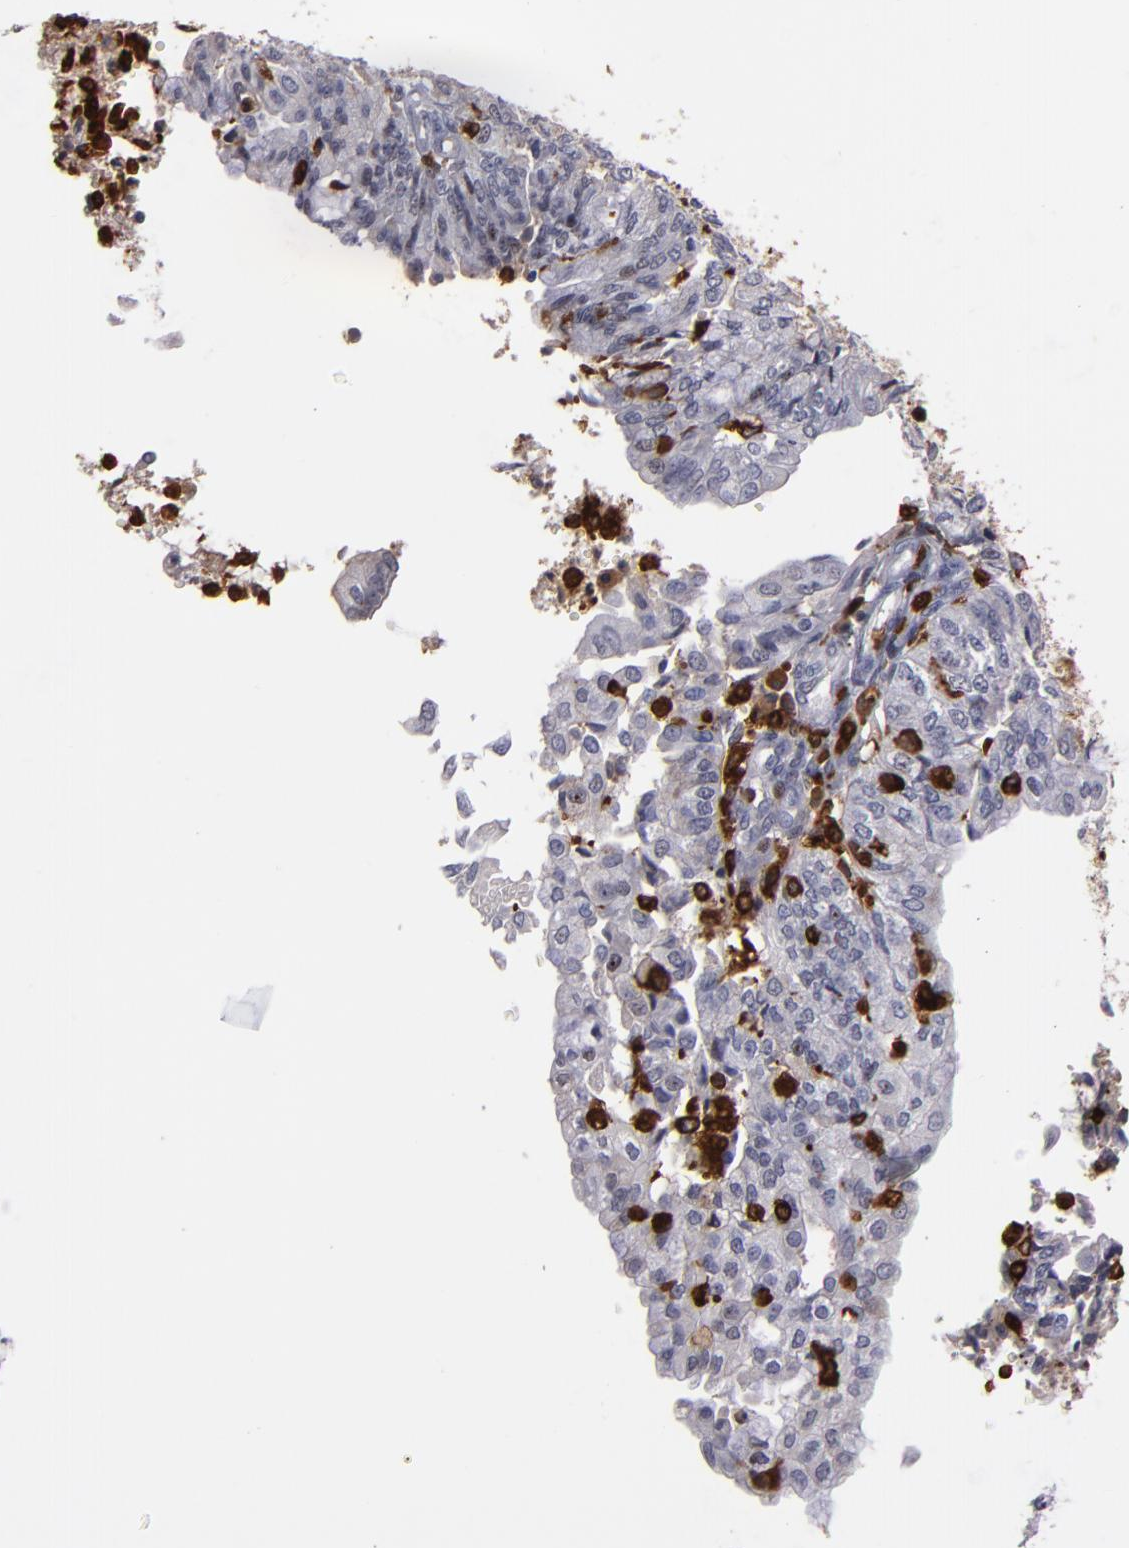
{"staining": {"intensity": "negative", "quantity": "none", "location": "none"}, "tissue": "endometrial cancer", "cell_type": "Tumor cells", "image_type": "cancer", "snomed": [{"axis": "morphology", "description": "Adenocarcinoma, NOS"}, {"axis": "topography", "description": "Endometrium"}], "caption": "High power microscopy micrograph of an immunohistochemistry (IHC) image of endometrial cancer, revealing no significant positivity in tumor cells.", "gene": "WAS", "patient": {"sex": "female", "age": 59}}